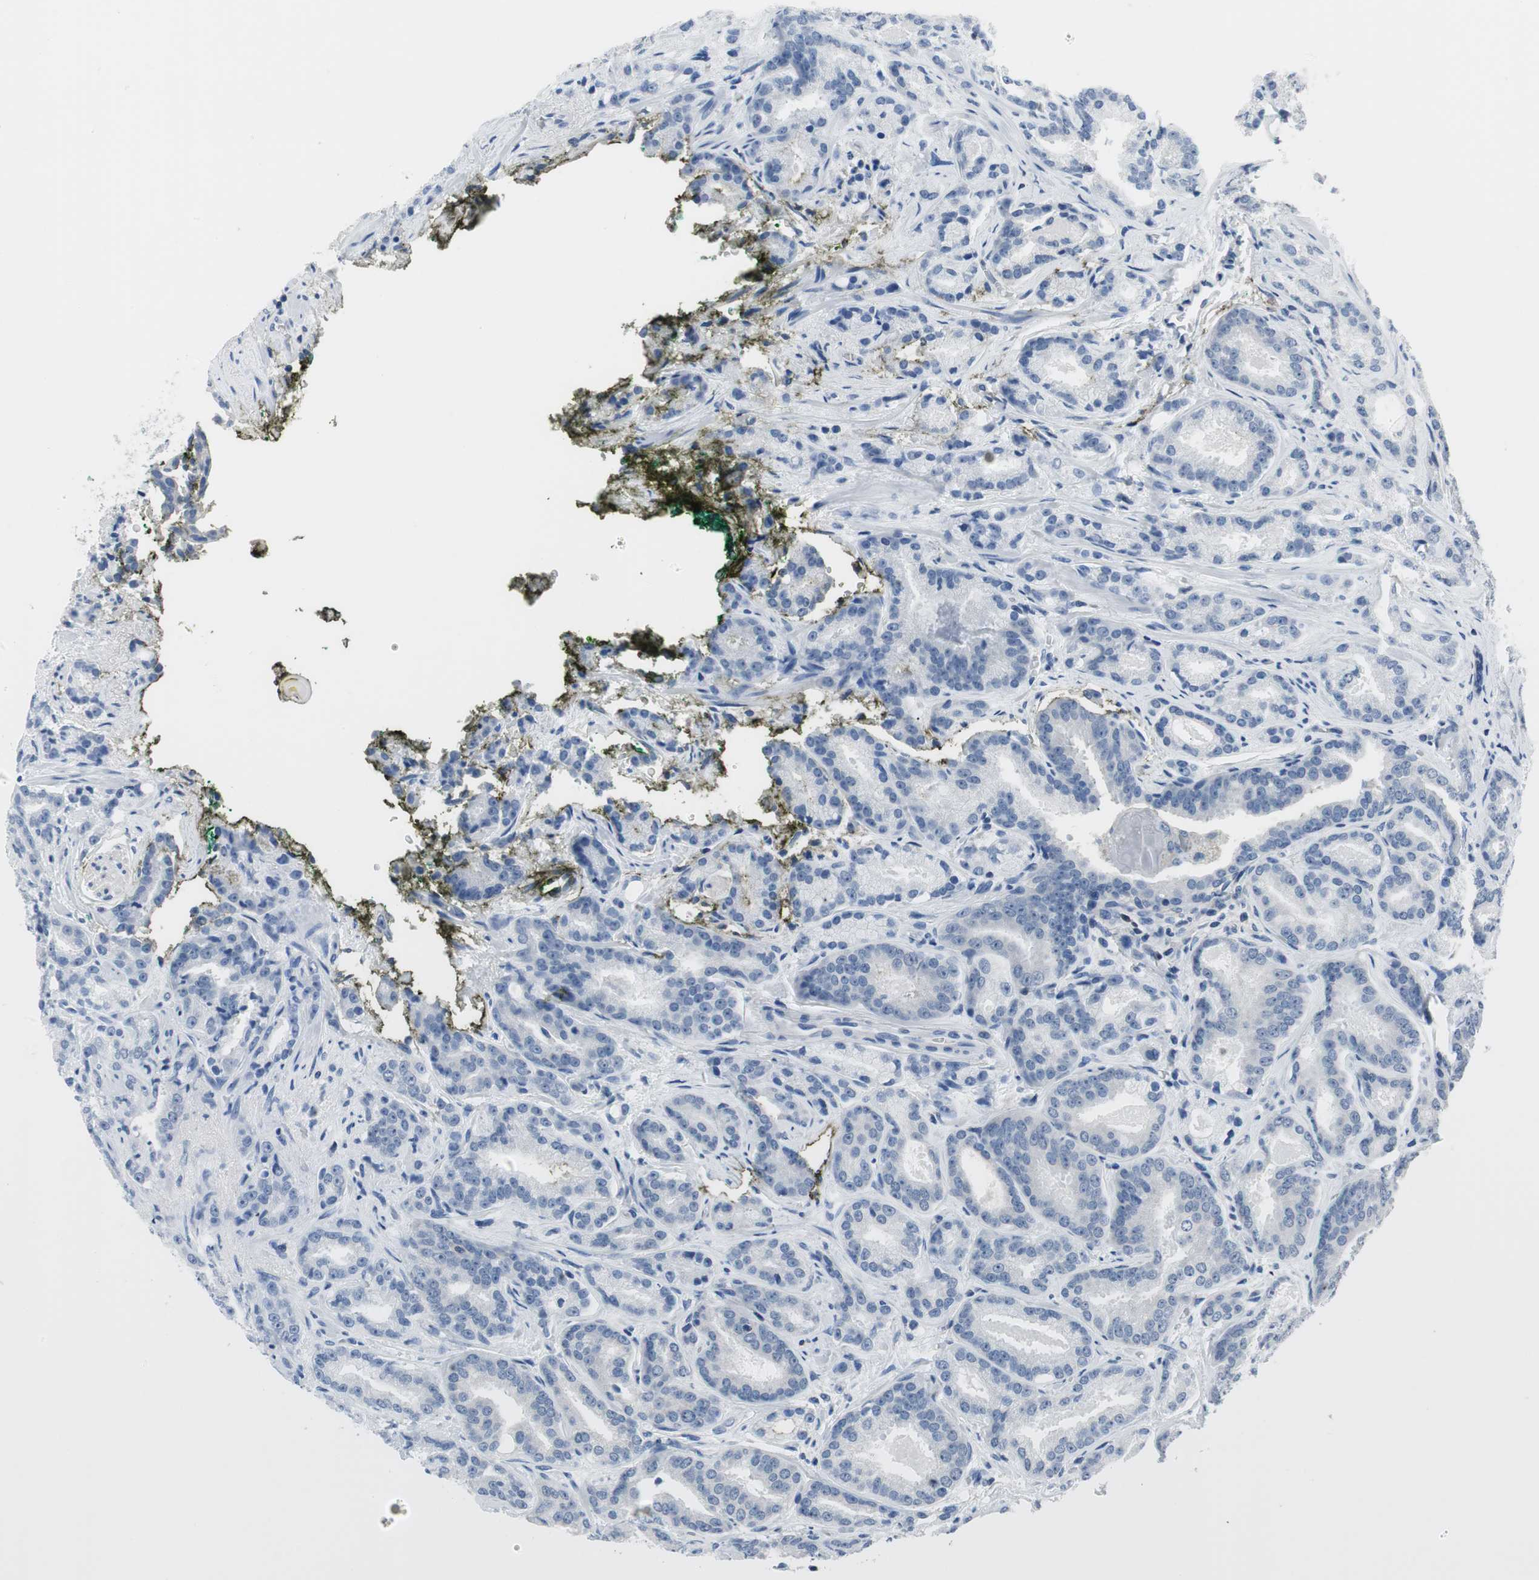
{"staining": {"intensity": "negative", "quantity": "none", "location": "none"}, "tissue": "prostate cancer", "cell_type": "Tumor cells", "image_type": "cancer", "snomed": [{"axis": "morphology", "description": "Adenocarcinoma, Low grade"}, {"axis": "topography", "description": "Prostate"}], "caption": "DAB (3,3'-diaminobenzidine) immunohistochemical staining of prostate cancer shows no significant positivity in tumor cells.", "gene": "NFATC2", "patient": {"sex": "male", "age": 63}}